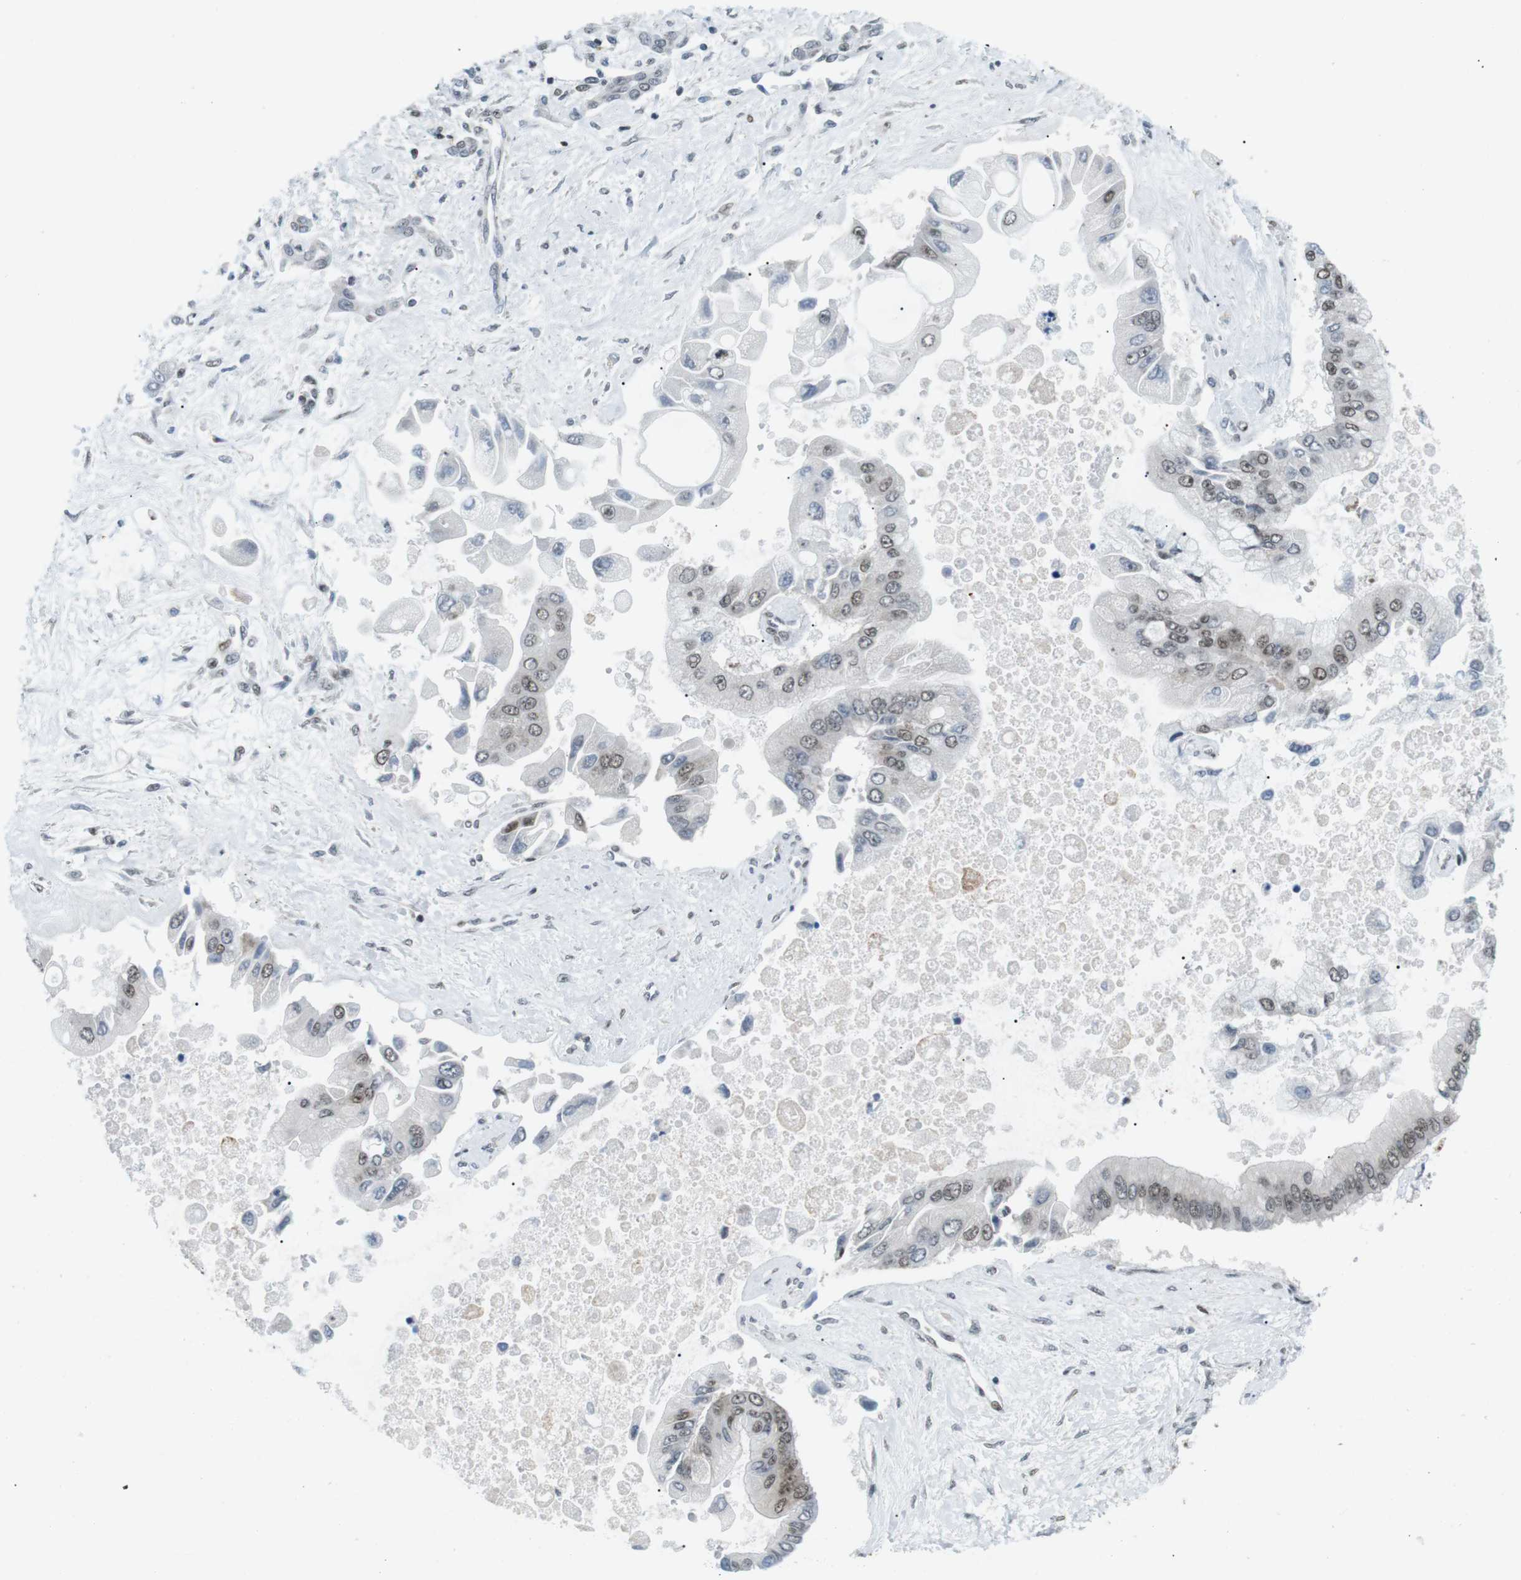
{"staining": {"intensity": "moderate", "quantity": "25%-75%", "location": "nuclear"}, "tissue": "liver cancer", "cell_type": "Tumor cells", "image_type": "cancer", "snomed": [{"axis": "morphology", "description": "Cholangiocarcinoma"}, {"axis": "topography", "description": "Liver"}], "caption": "This image demonstrates cholangiocarcinoma (liver) stained with IHC to label a protein in brown. The nuclear of tumor cells show moderate positivity for the protein. Nuclei are counter-stained blue.", "gene": "CDC27", "patient": {"sex": "male", "age": 50}}